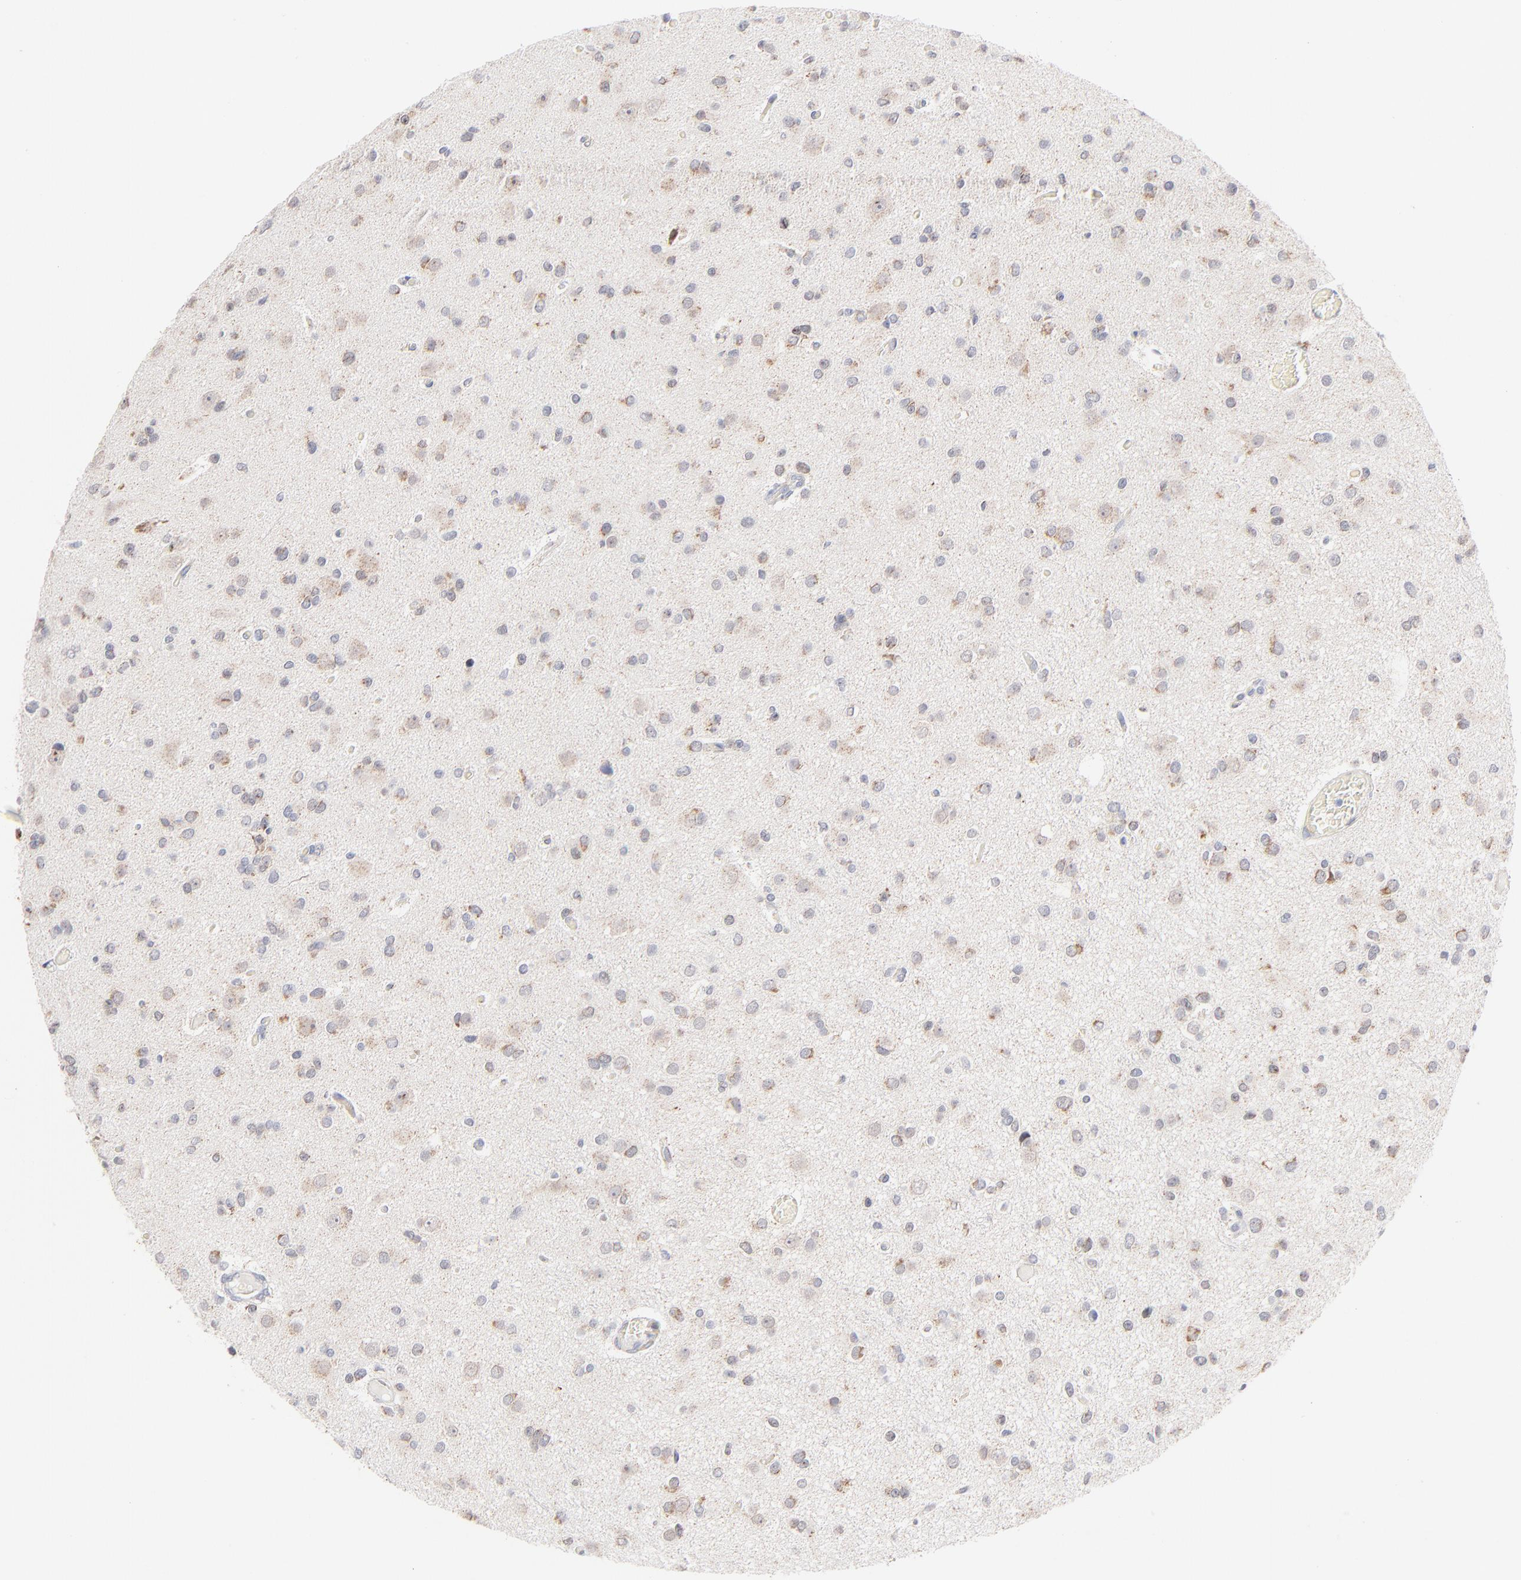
{"staining": {"intensity": "moderate", "quantity": "25%-75%", "location": "cytoplasmic/membranous"}, "tissue": "glioma", "cell_type": "Tumor cells", "image_type": "cancer", "snomed": [{"axis": "morphology", "description": "Glioma, malignant, Low grade"}, {"axis": "topography", "description": "Brain"}], "caption": "Moderate cytoplasmic/membranous staining is present in approximately 25%-75% of tumor cells in malignant glioma (low-grade).", "gene": "MRPL58", "patient": {"sex": "male", "age": 42}}